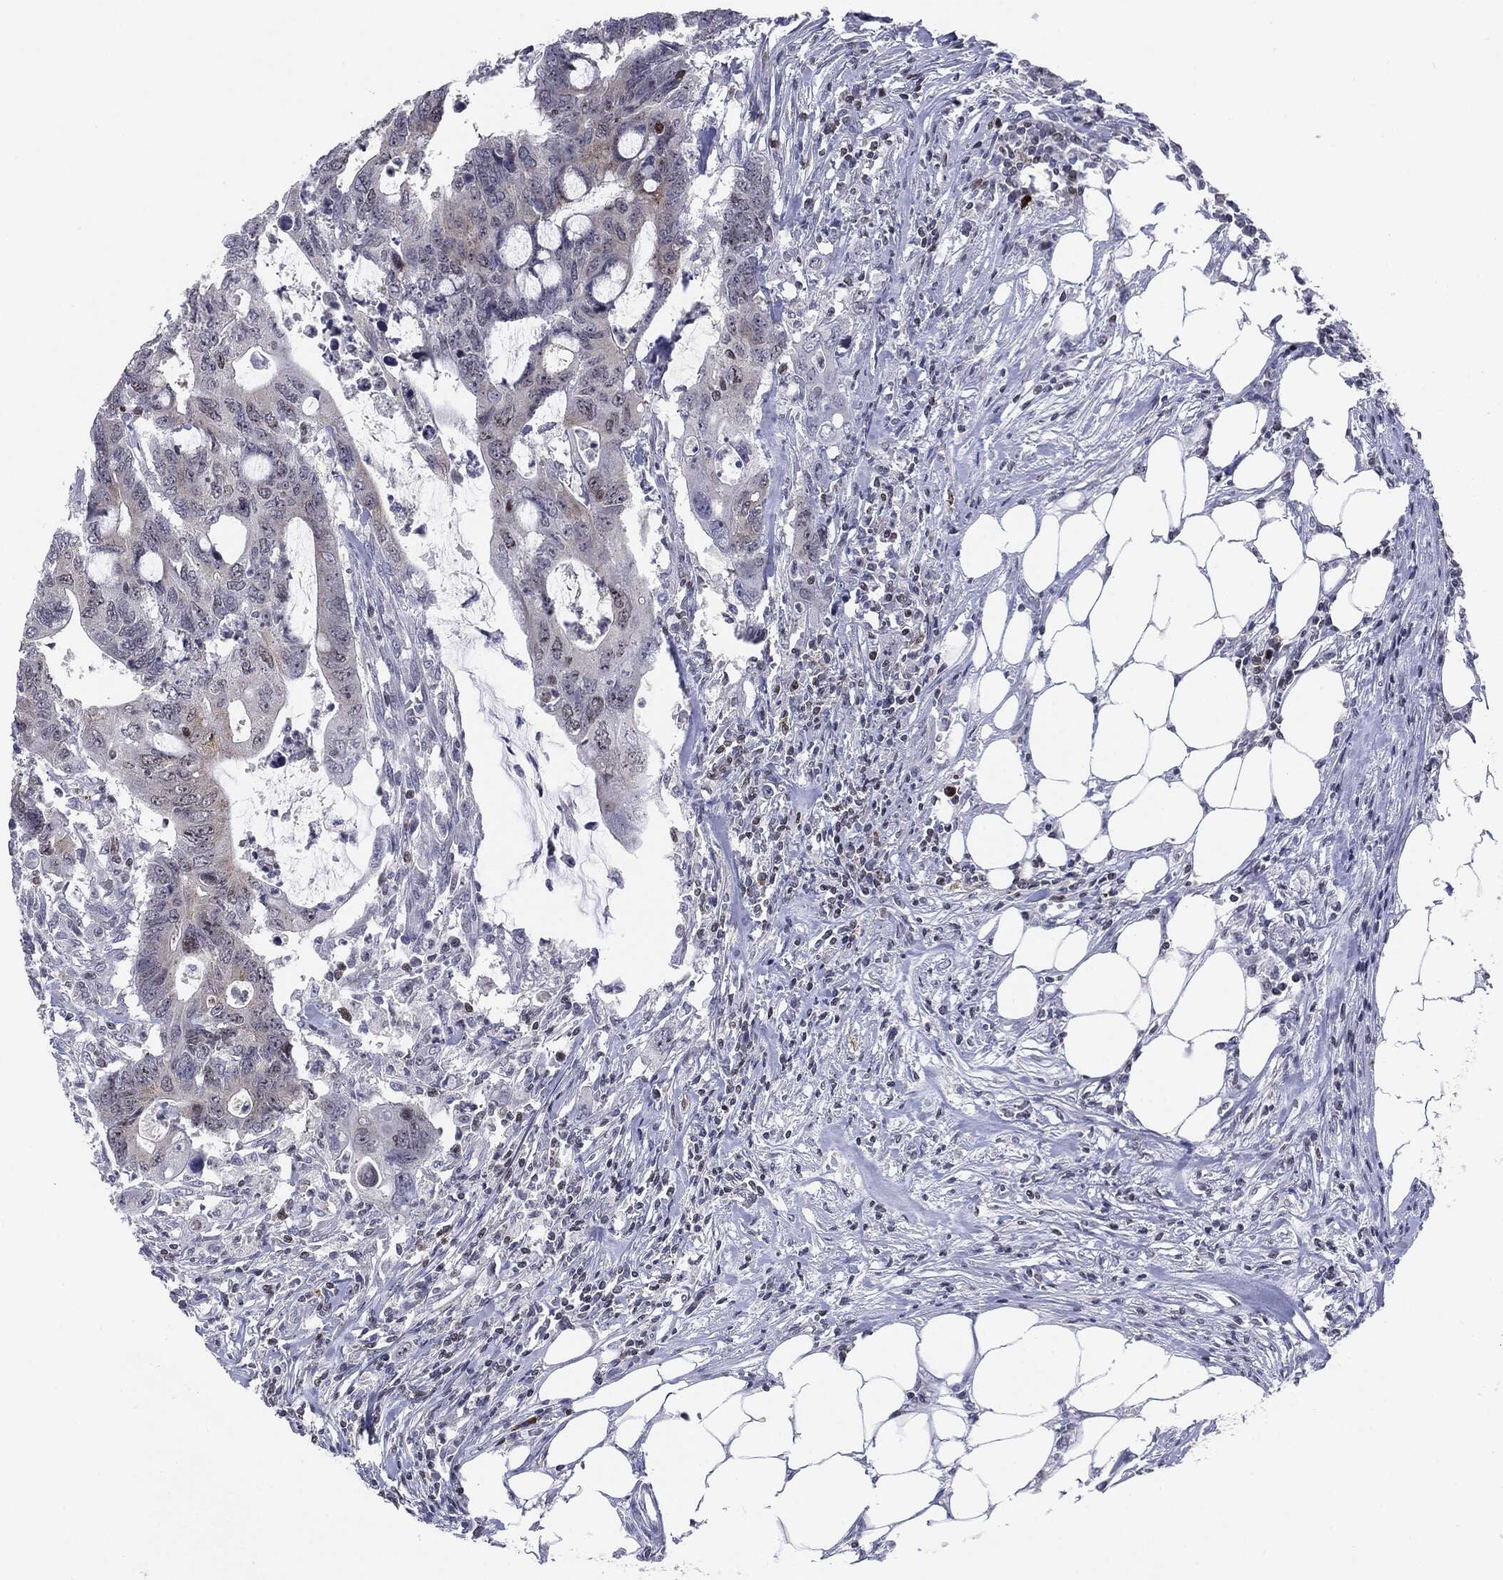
{"staining": {"intensity": "negative", "quantity": "none", "location": "none"}, "tissue": "colorectal cancer", "cell_type": "Tumor cells", "image_type": "cancer", "snomed": [{"axis": "morphology", "description": "Adenocarcinoma, NOS"}, {"axis": "topography", "description": "Colon"}], "caption": "This is an immunohistochemistry (IHC) image of human colorectal cancer (adenocarcinoma). There is no positivity in tumor cells.", "gene": "KIF2C", "patient": {"sex": "male", "age": 71}}